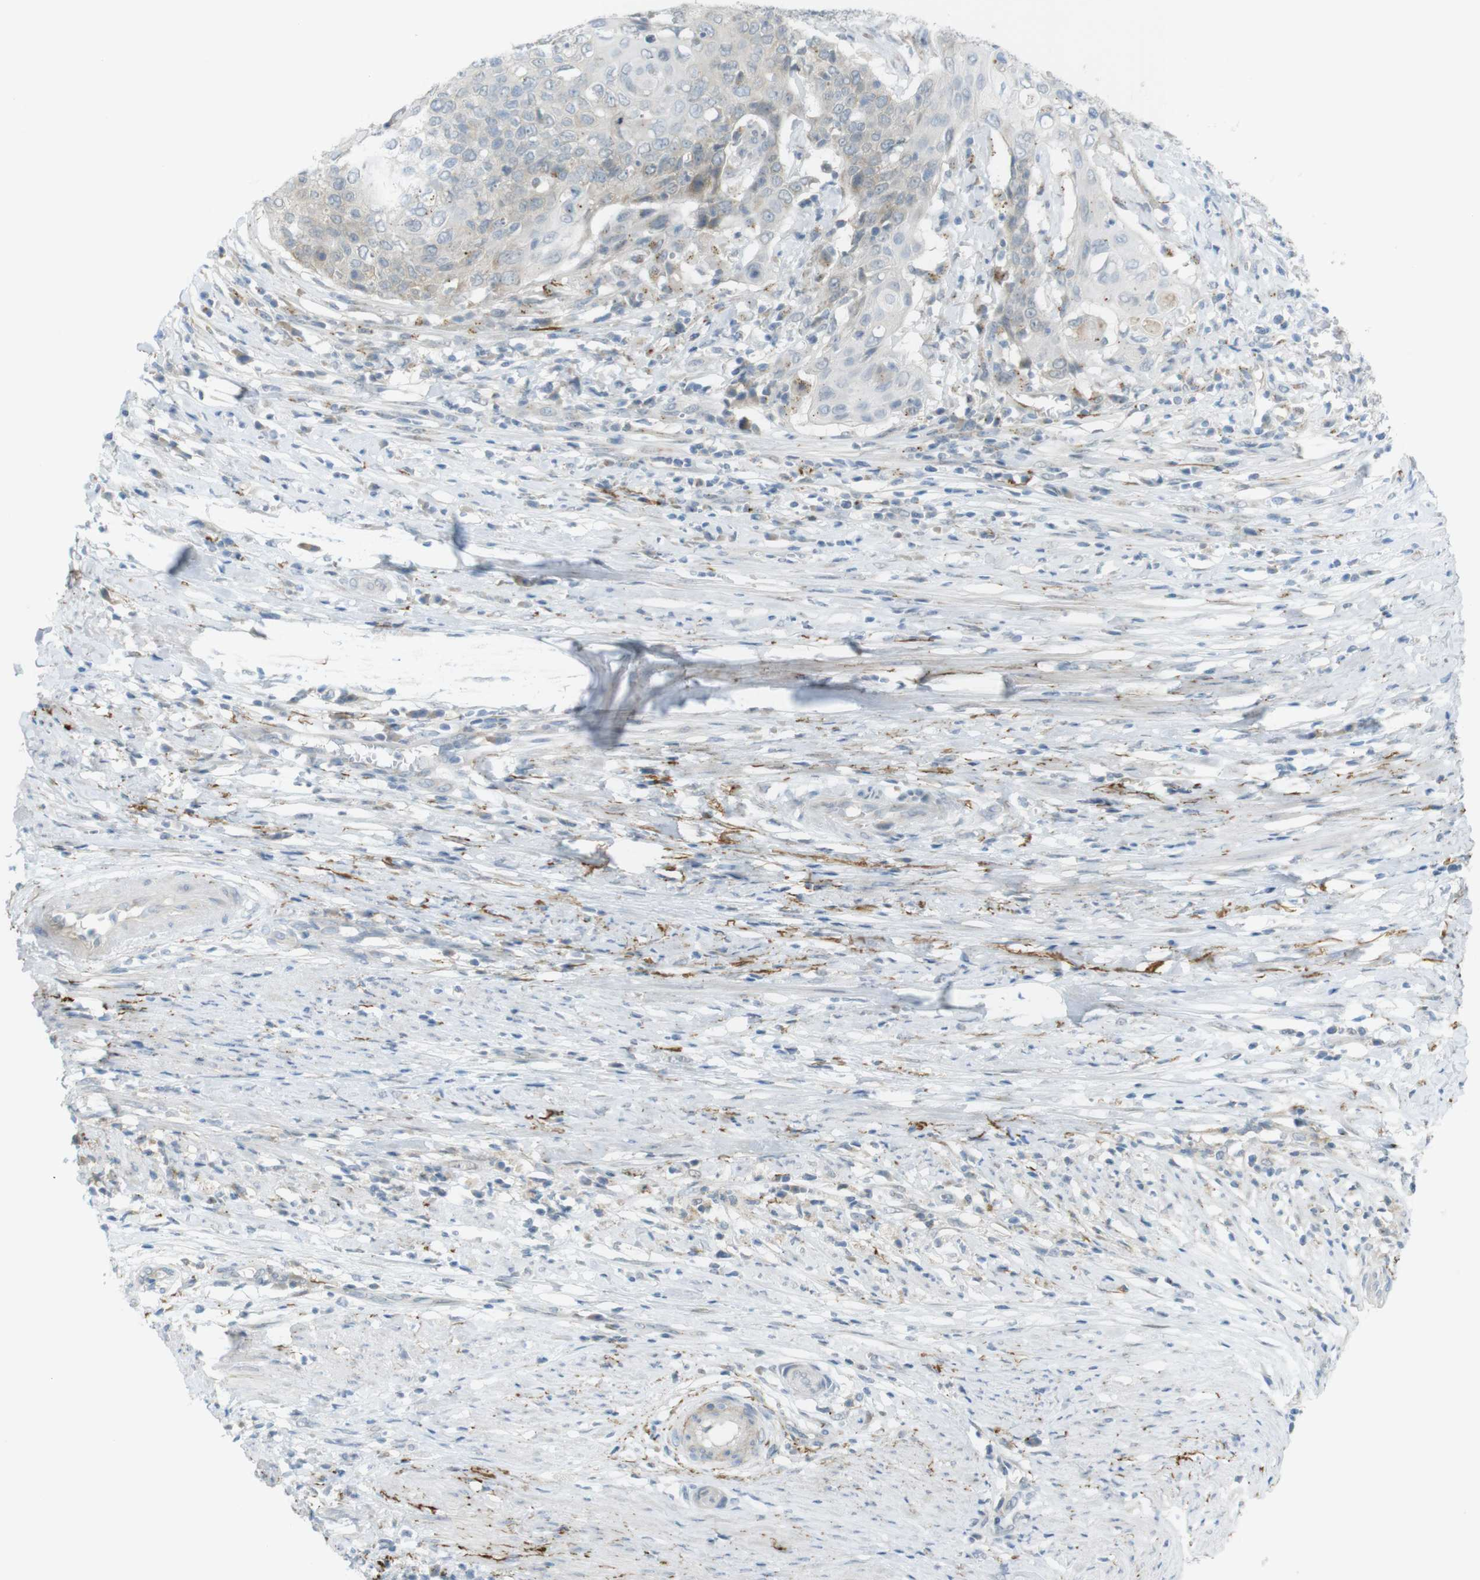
{"staining": {"intensity": "weak", "quantity": "<25%", "location": "cytoplasmic/membranous"}, "tissue": "cervical cancer", "cell_type": "Tumor cells", "image_type": "cancer", "snomed": [{"axis": "morphology", "description": "Squamous cell carcinoma, NOS"}, {"axis": "topography", "description": "Cervix"}], "caption": "DAB (3,3'-diaminobenzidine) immunohistochemical staining of human cervical squamous cell carcinoma shows no significant staining in tumor cells.", "gene": "UGT8", "patient": {"sex": "female", "age": 39}}